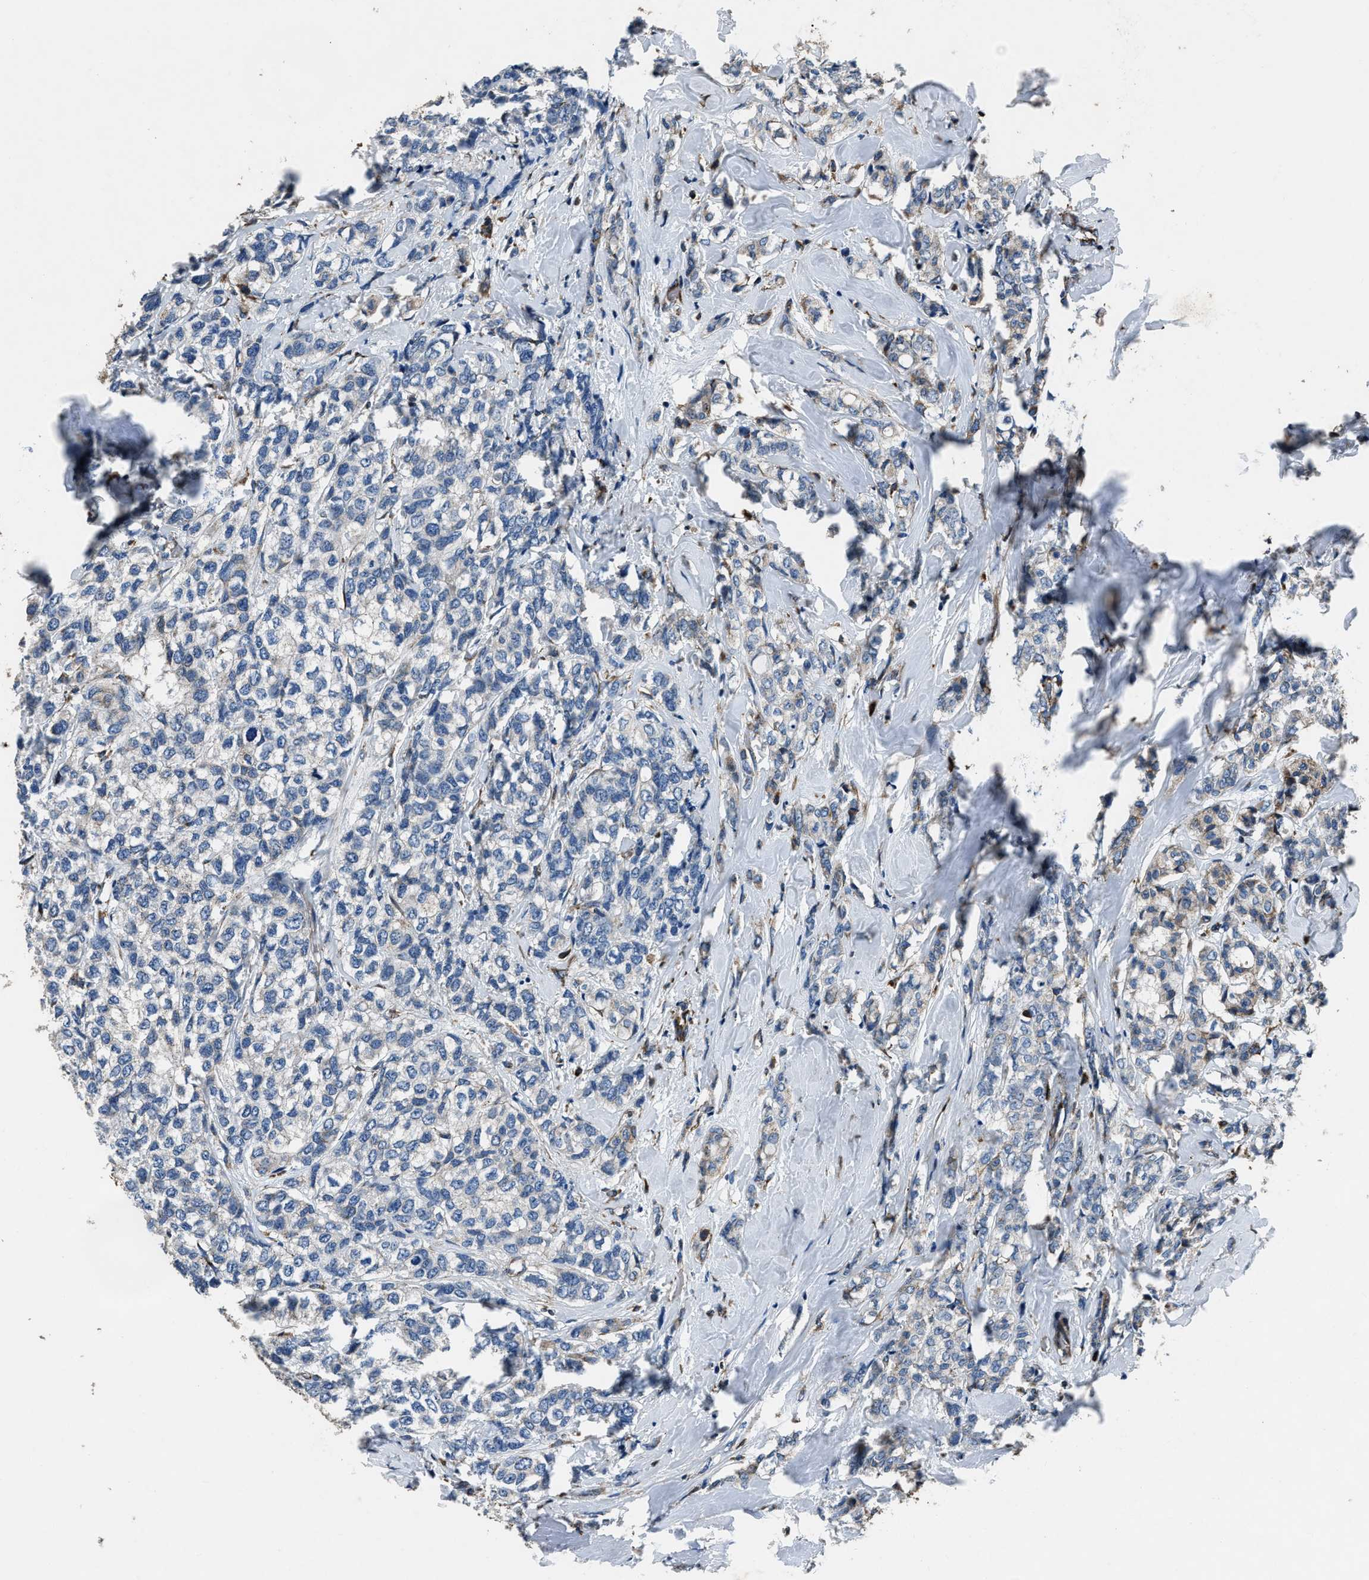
{"staining": {"intensity": "negative", "quantity": "none", "location": "none"}, "tissue": "breast cancer", "cell_type": "Tumor cells", "image_type": "cancer", "snomed": [{"axis": "morphology", "description": "Lobular carcinoma"}, {"axis": "topography", "description": "Breast"}], "caption": "Image shows no significant protein staining in tumor cells of breast cancer.", "gene": "OGDH", "patient": {"sex": "female", "age": 60}}